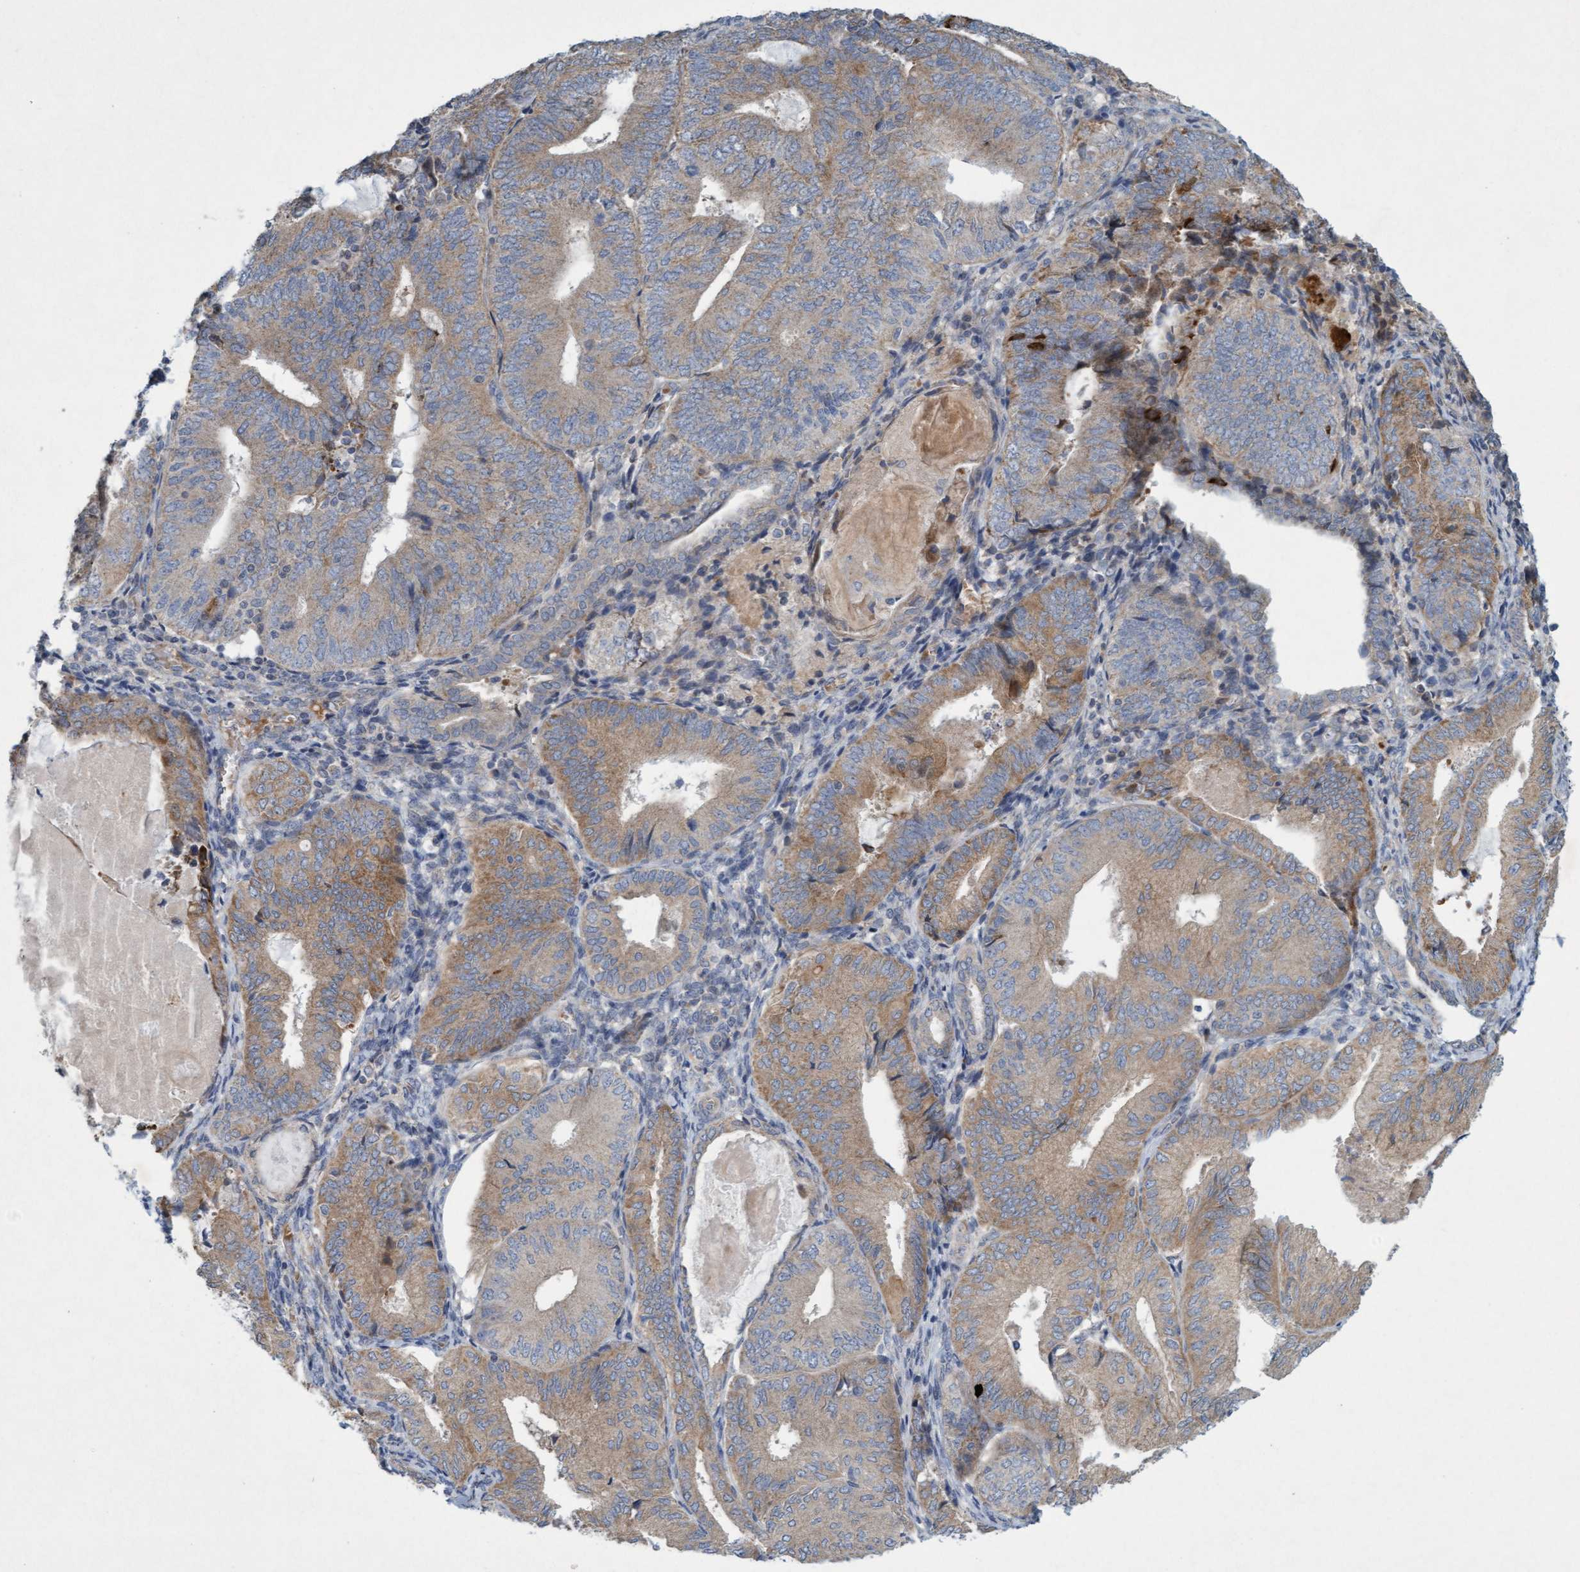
{"staining": {"intensity": "moderate", "quantity": ">75%", "location": "cytoplasmic/membranous"}, "tissue": "endometrial cancer", "cell_type": "Tumor cells", "image_type": "cancer", "snomed": [{"axis": "morphology", "description": "Adenocarcinoma, NOS"}, {"axis": "topography", "description": "Endometrium"}], "caption": "This image displays immunohistochemistry staining of endometrial adenocarcinoma, with medium moderate cytoplasmic/membranous staining in approximately >75% of tumor cells.", "gene": "DDHD2", "patient": {"sex": "female", "age": 81}}